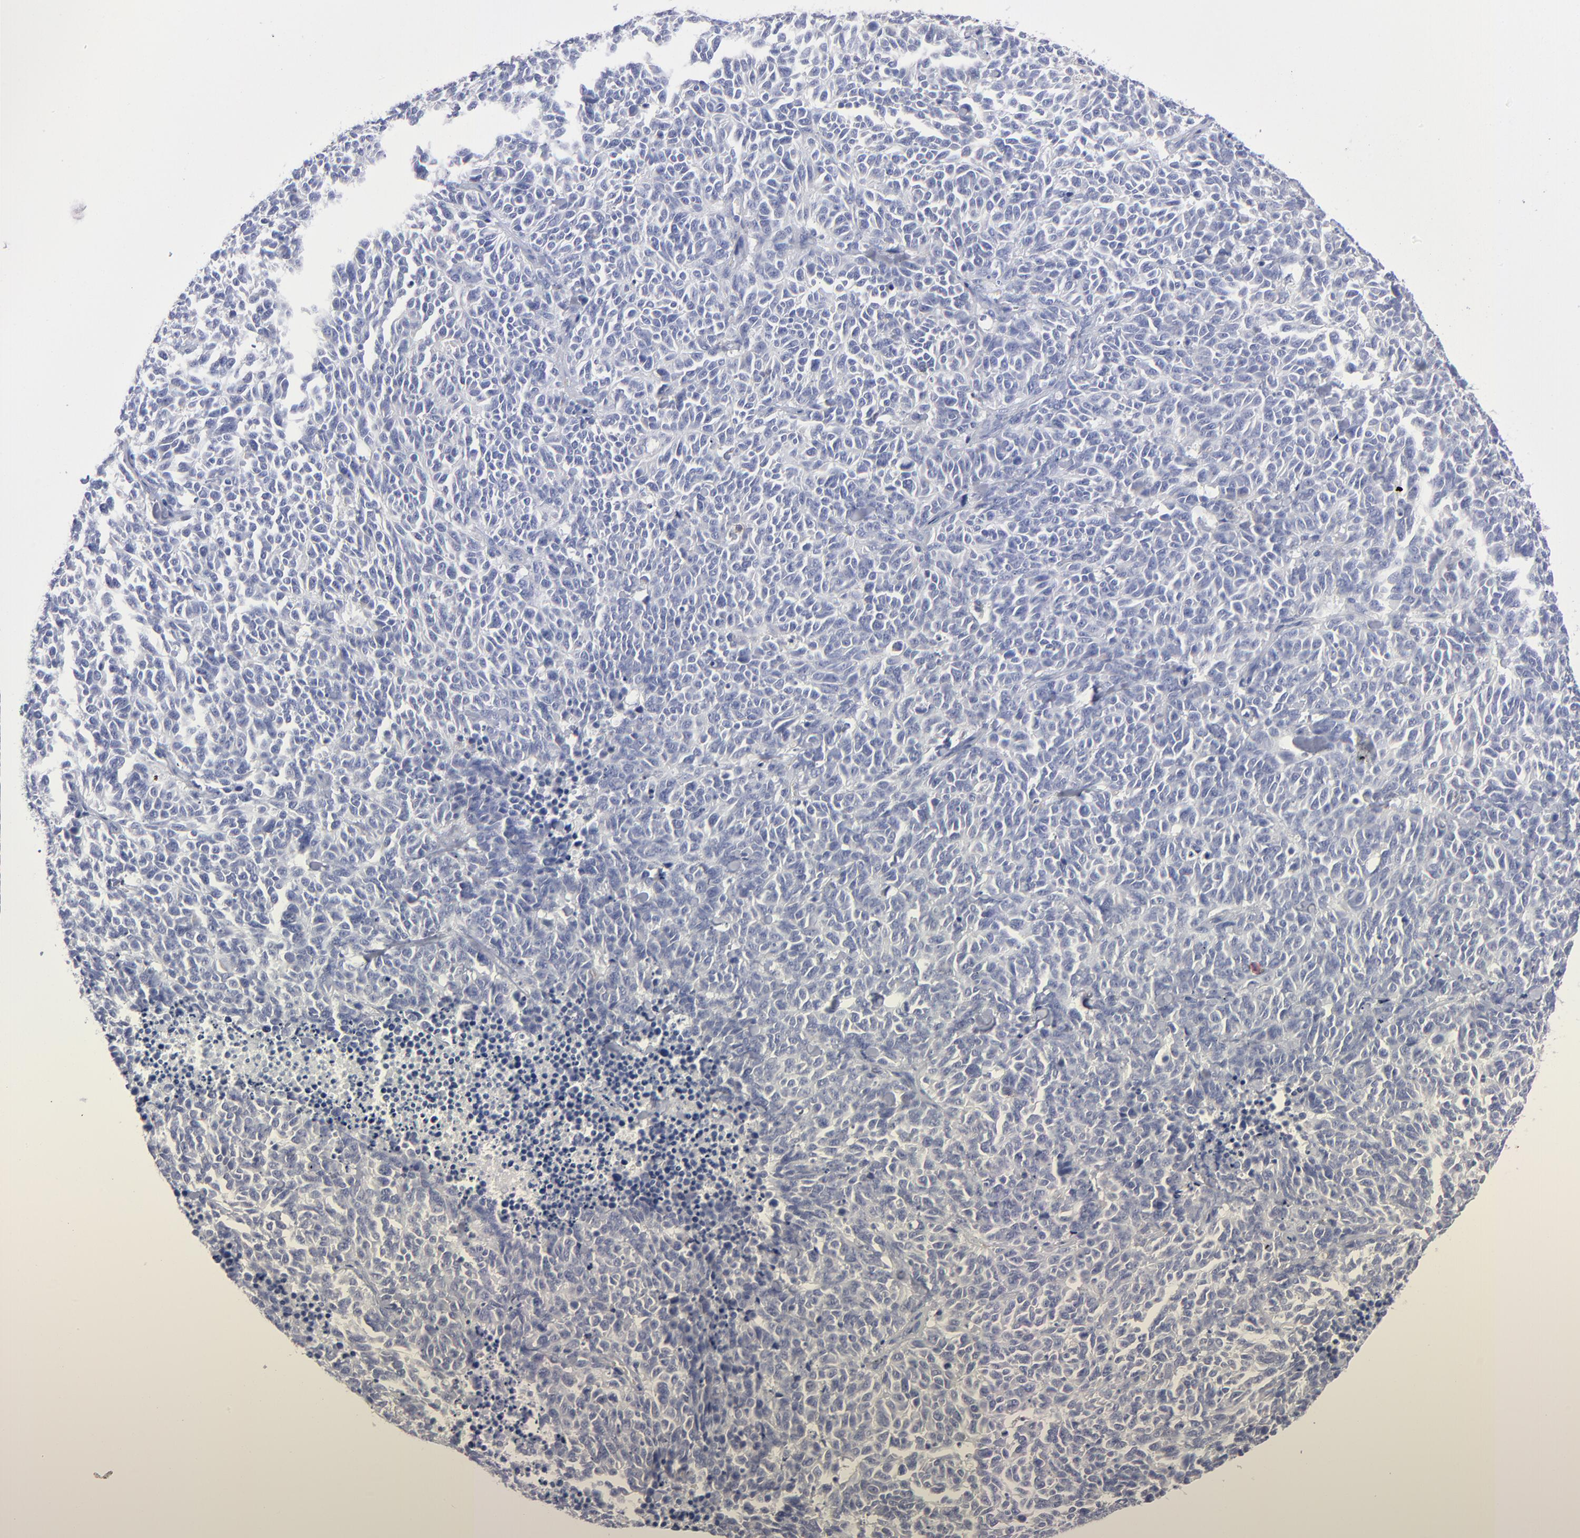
{"staining": {"intensity": "negative", "quantity": "none", "location": "none"}, "tissue": "lung cancer", "cell_type": "Tumor cells", "image_type": "cancer", "snomed": [{"axis": "morphology", "description": "Neoplasm, malignant, NOS"}, {"axis": "topography", "description": "Lung"}], "caption": "IHC histopathology image of human neoplasm (malignant) (lung) stained for a protein (brown), which demonstrates no expression in tumor cells.", "gene": "LAT2", "patient": {"sex": "female", "age": 58}}